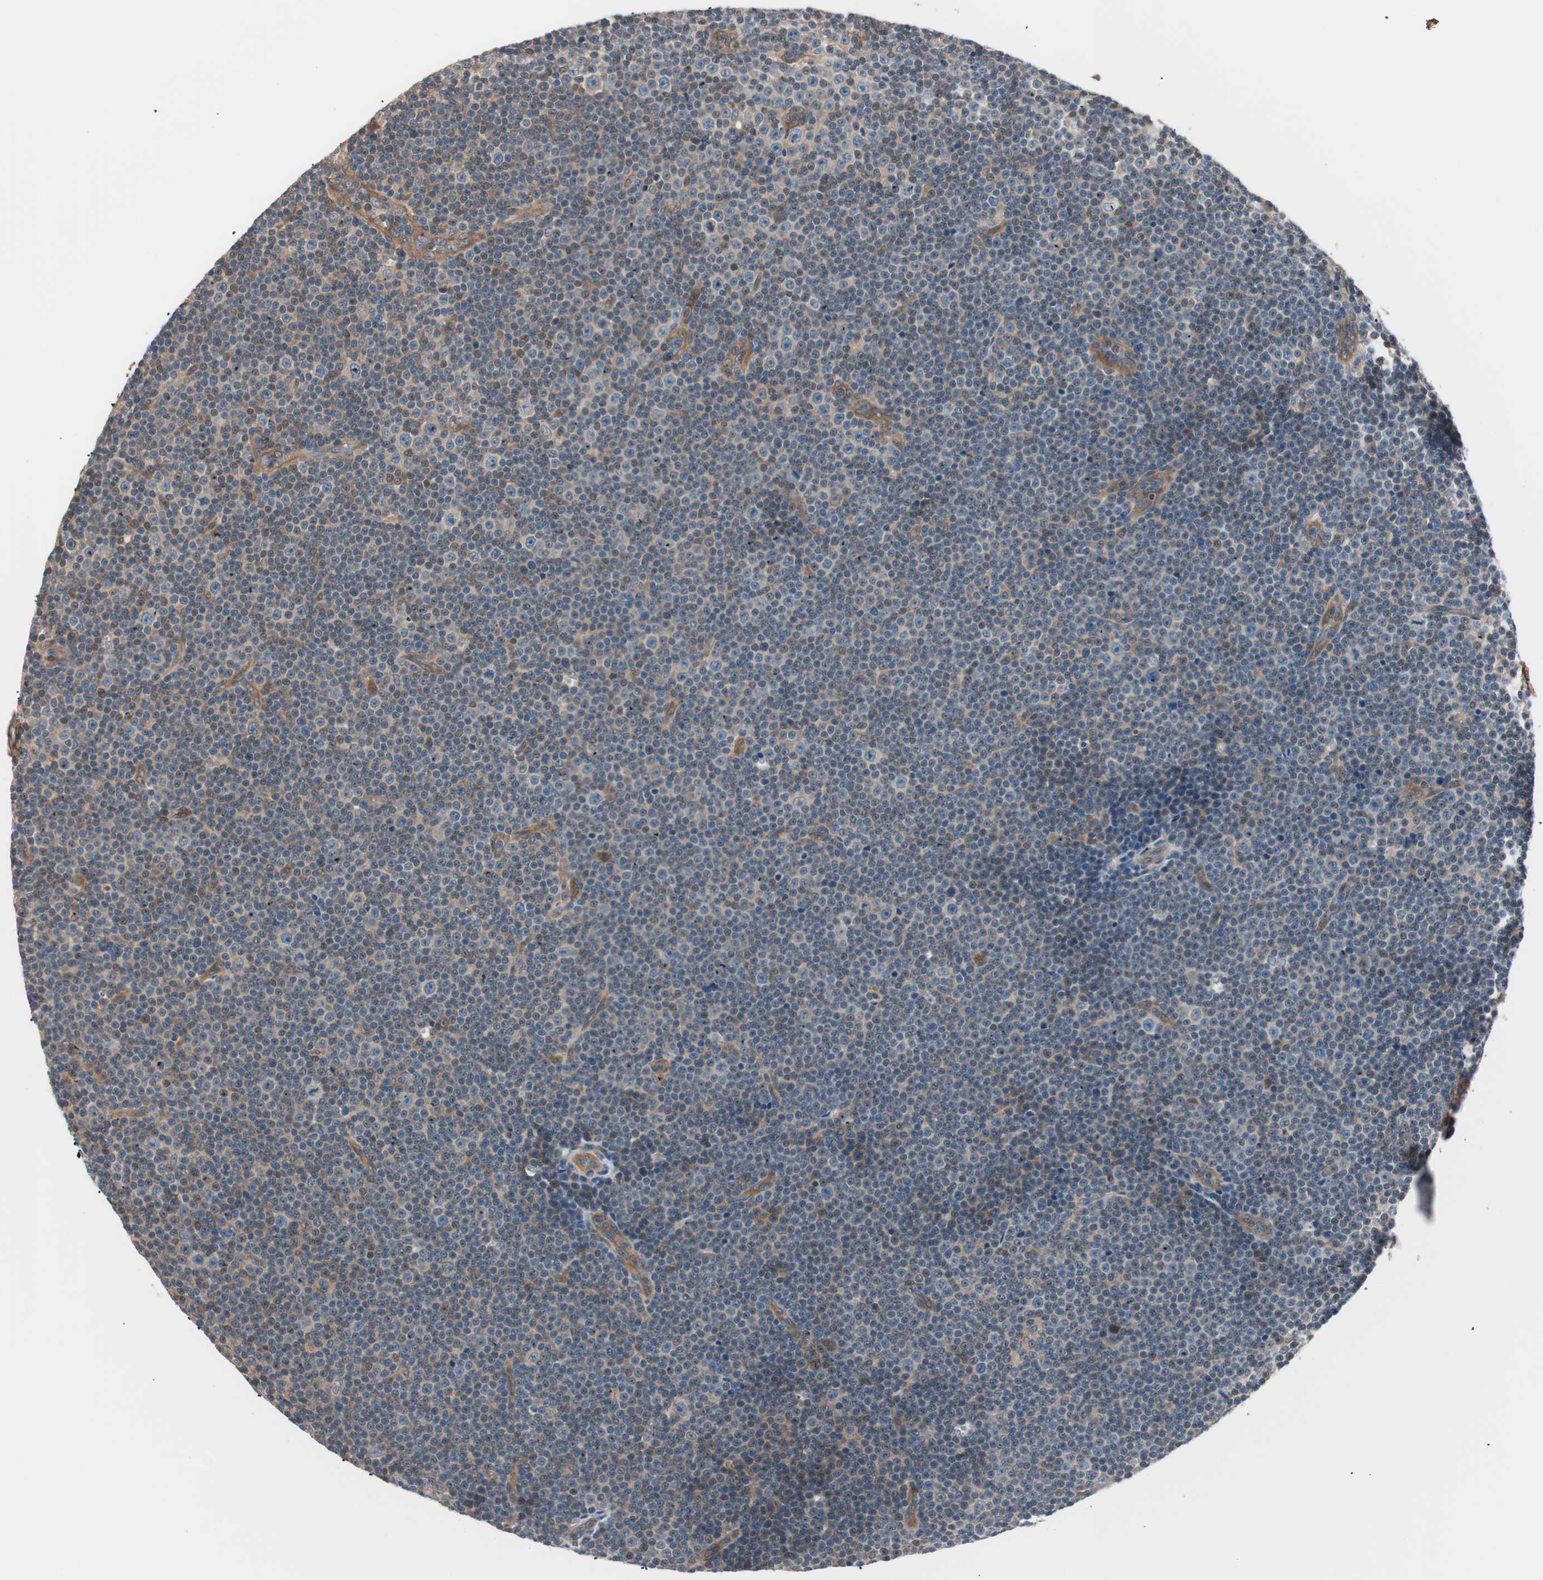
{"staining": {"intensity": "weak", "quantity": ">75%", "location": "cytoplasmic/membranous"}, "tissue": "lymphoma", "cell_type": "Tumor cells", "image_type": "cancer", "snomed": [{"axis": "morphology", "description": "Malignant lymphoma, non-Hodgkin's type, Low grade"}, {"axis": "topography", "description": "Lymph node"}], "caption": "Immunohistochemical staining of human lymphoma reveals low levels of weak cytoplasmic/membranous staining in approximately >75% of tumor cells.", "gene": "TSG101", "patient": {"sex": "female", "age": 67}}